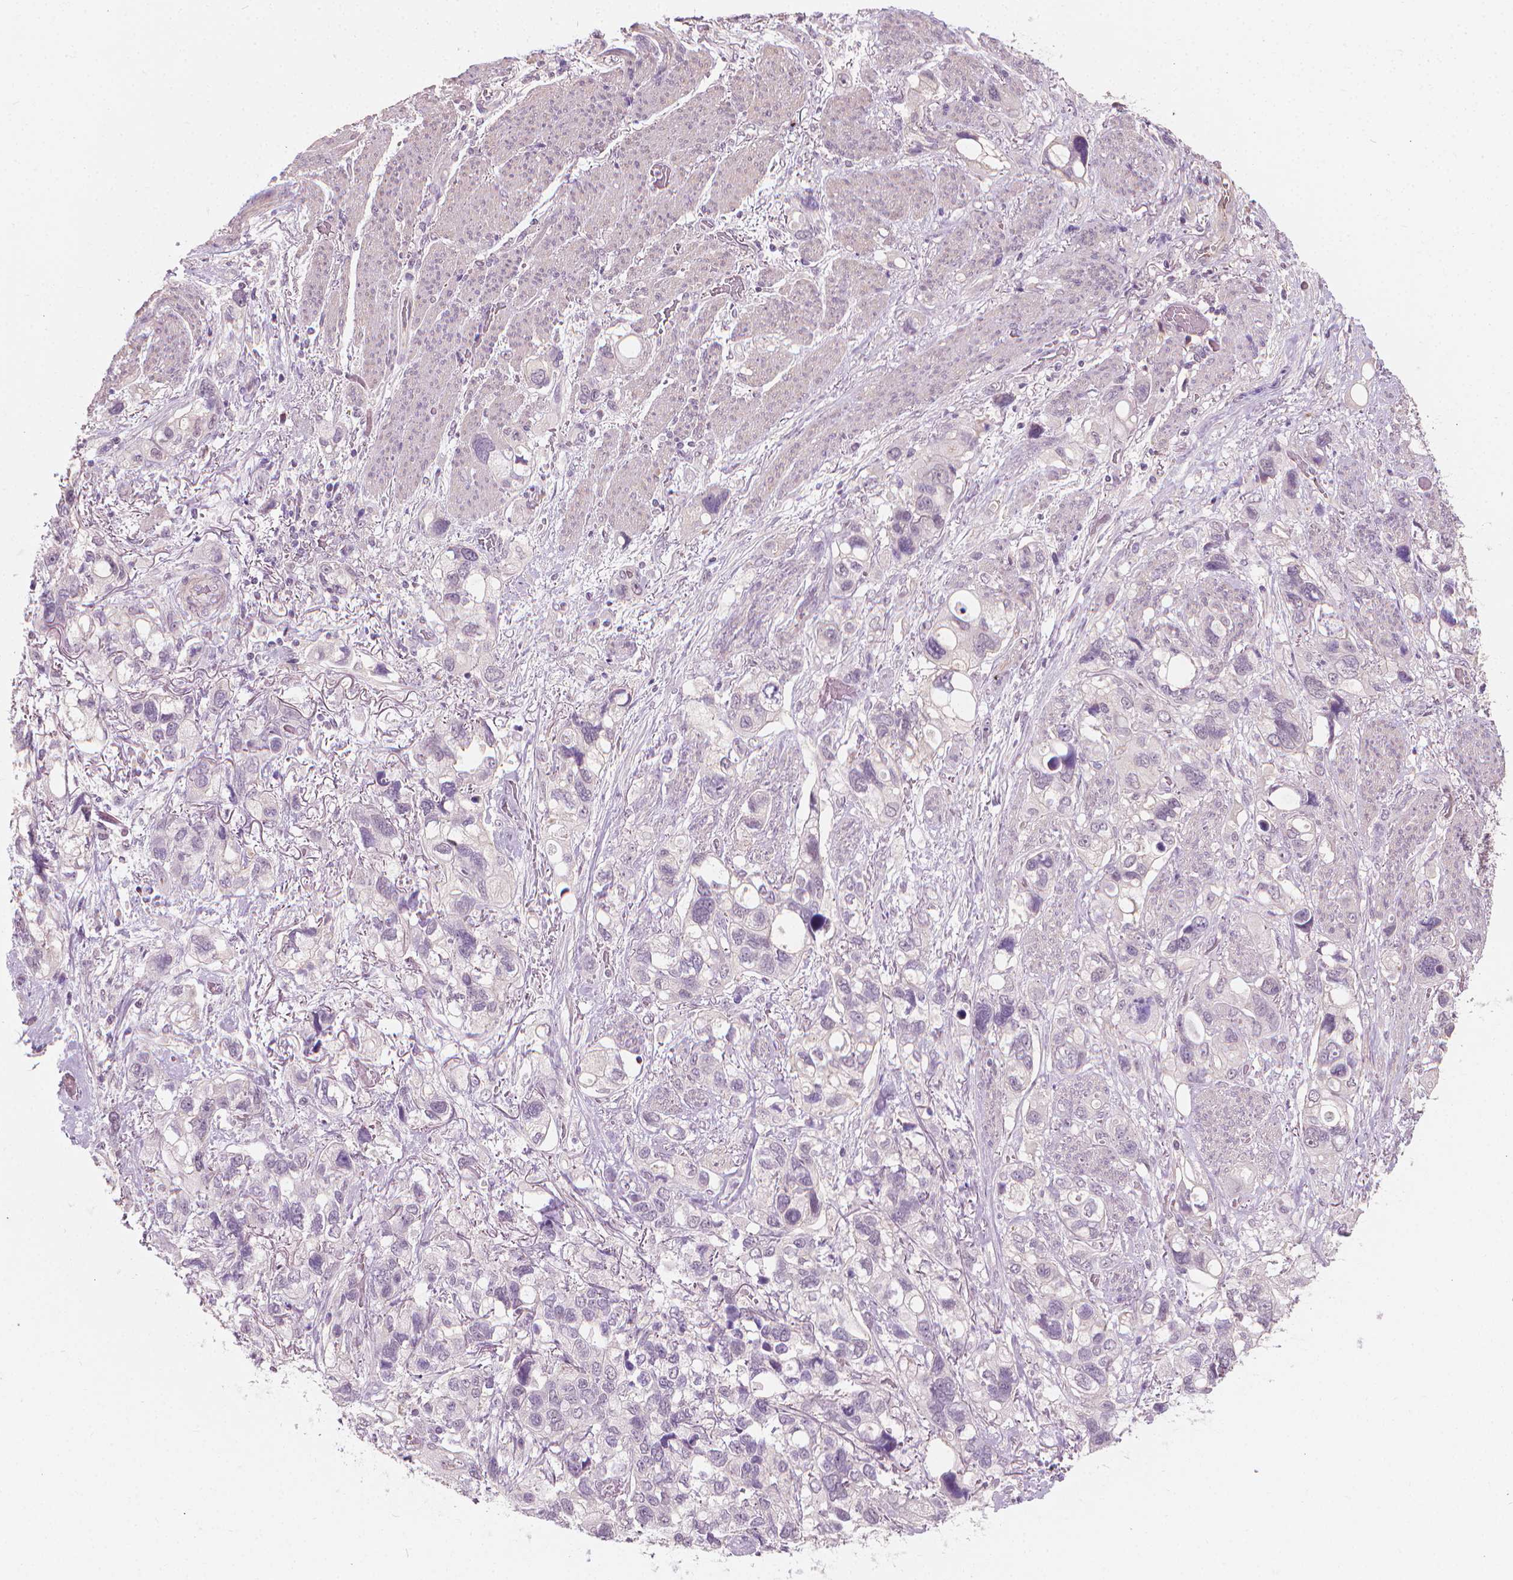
{"staining": {"intensity": "negative", "quantity": "none", "location": "none"}, "tissue": "stomach cancer", "cell_type": "Tumor cells", "image_type": "cancer", "snomed": [{"axis": "morphology", "description": "Adenocarcinoma, NOS"}, {"axis": "topography", "description": "Stomach, upper"}], "caption": "The photomicrograph displays no staining of tumor cells in stomach cancer.", "gene": "SAXO2", "patient": {"sex": "female", "age": 81}}